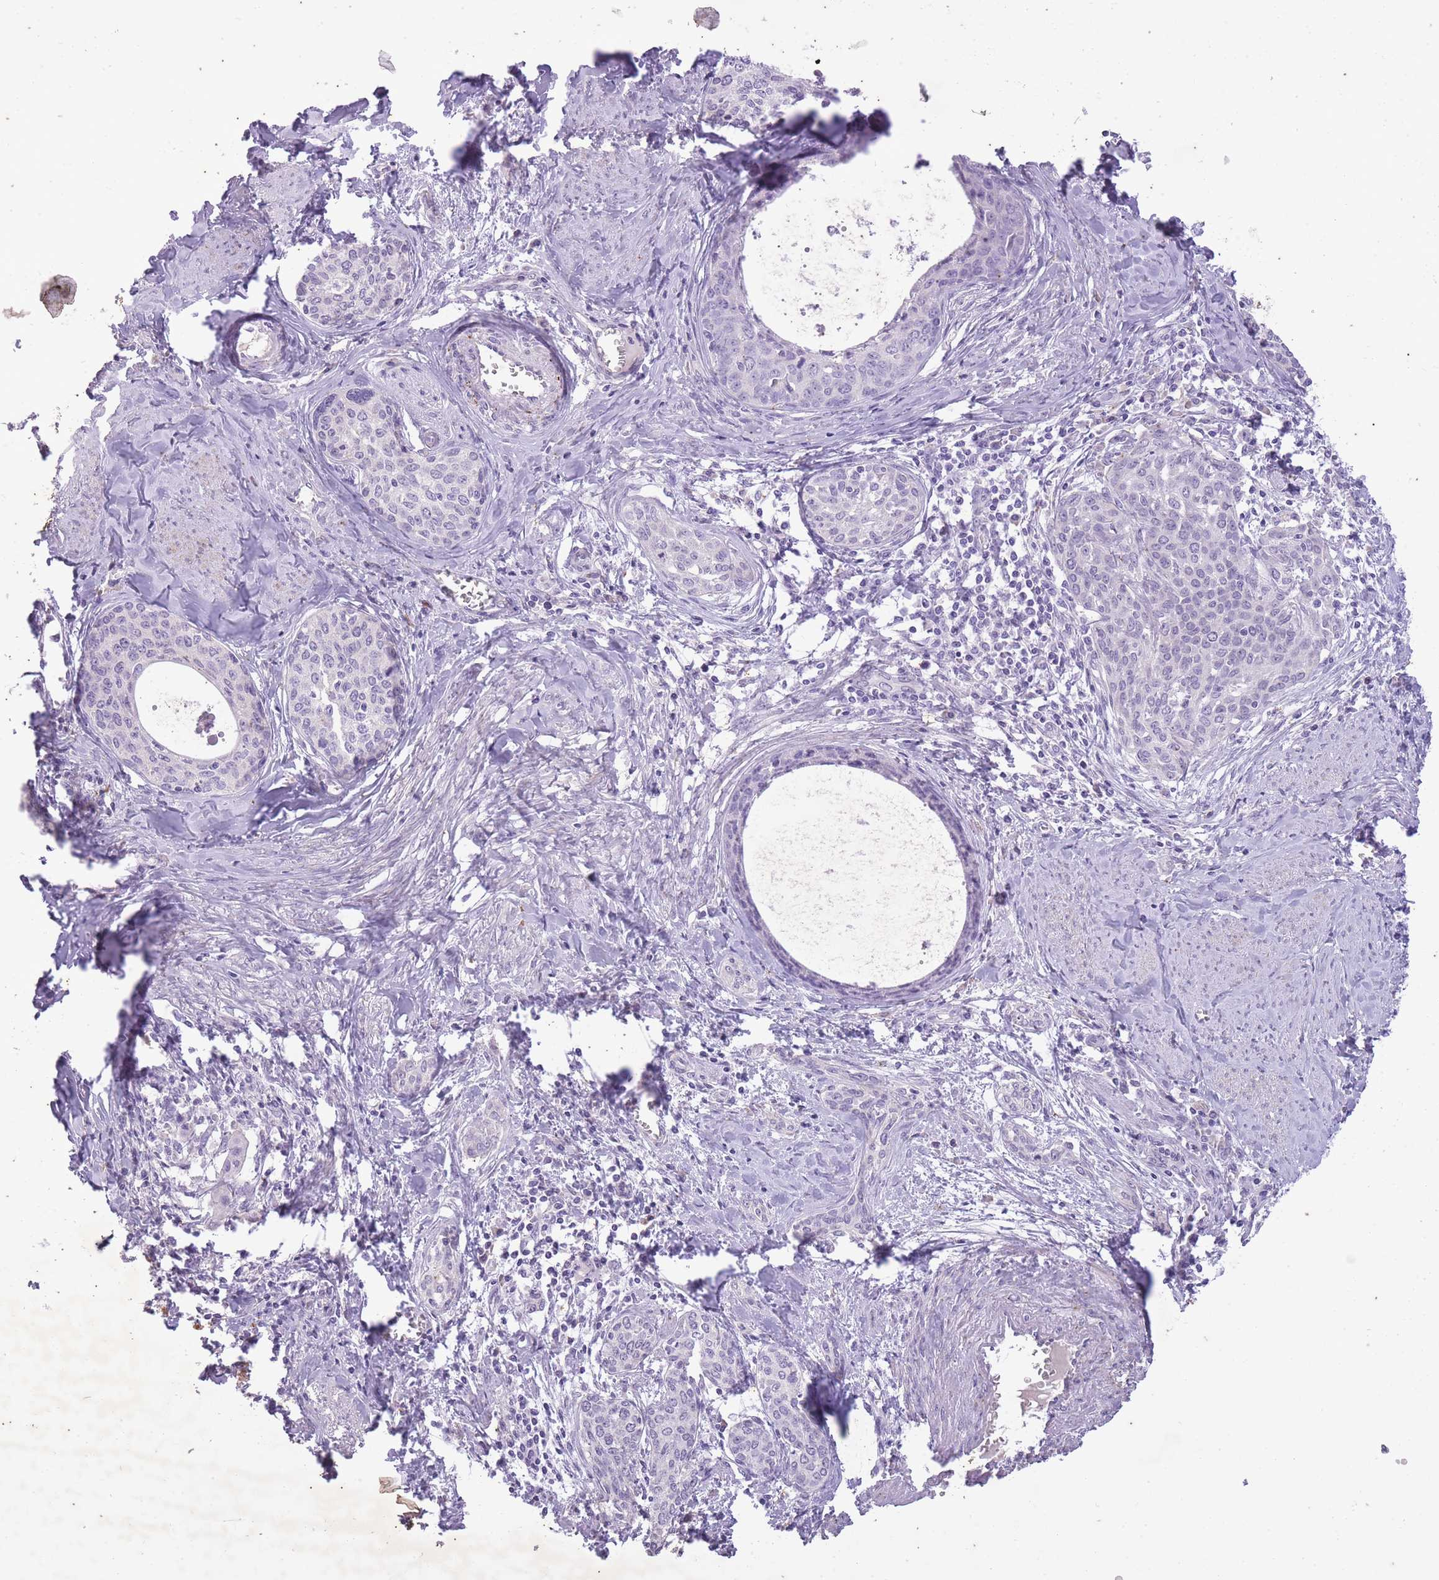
{"staining": {"intensity": "negative", "quantity": "none", "location": "none"}, "tissue": "cervical cancer", "cell_type": "Tumor cells", "image_type": "cancer", "snomed": [{"axis": "morphology", "description": "Squamous cell carcinoma, NOS"}, {"axis": "morphology", "description": "Adenocarcinoma, NOS"}, {"axis": "topography", "description": "Cervix"}], "caption": "Protein analysis of cervical cancer reveals no significant staining in tumor cells.", "gene": "CNTNAP3", "patient": {"sex": "female", "age": 52}}